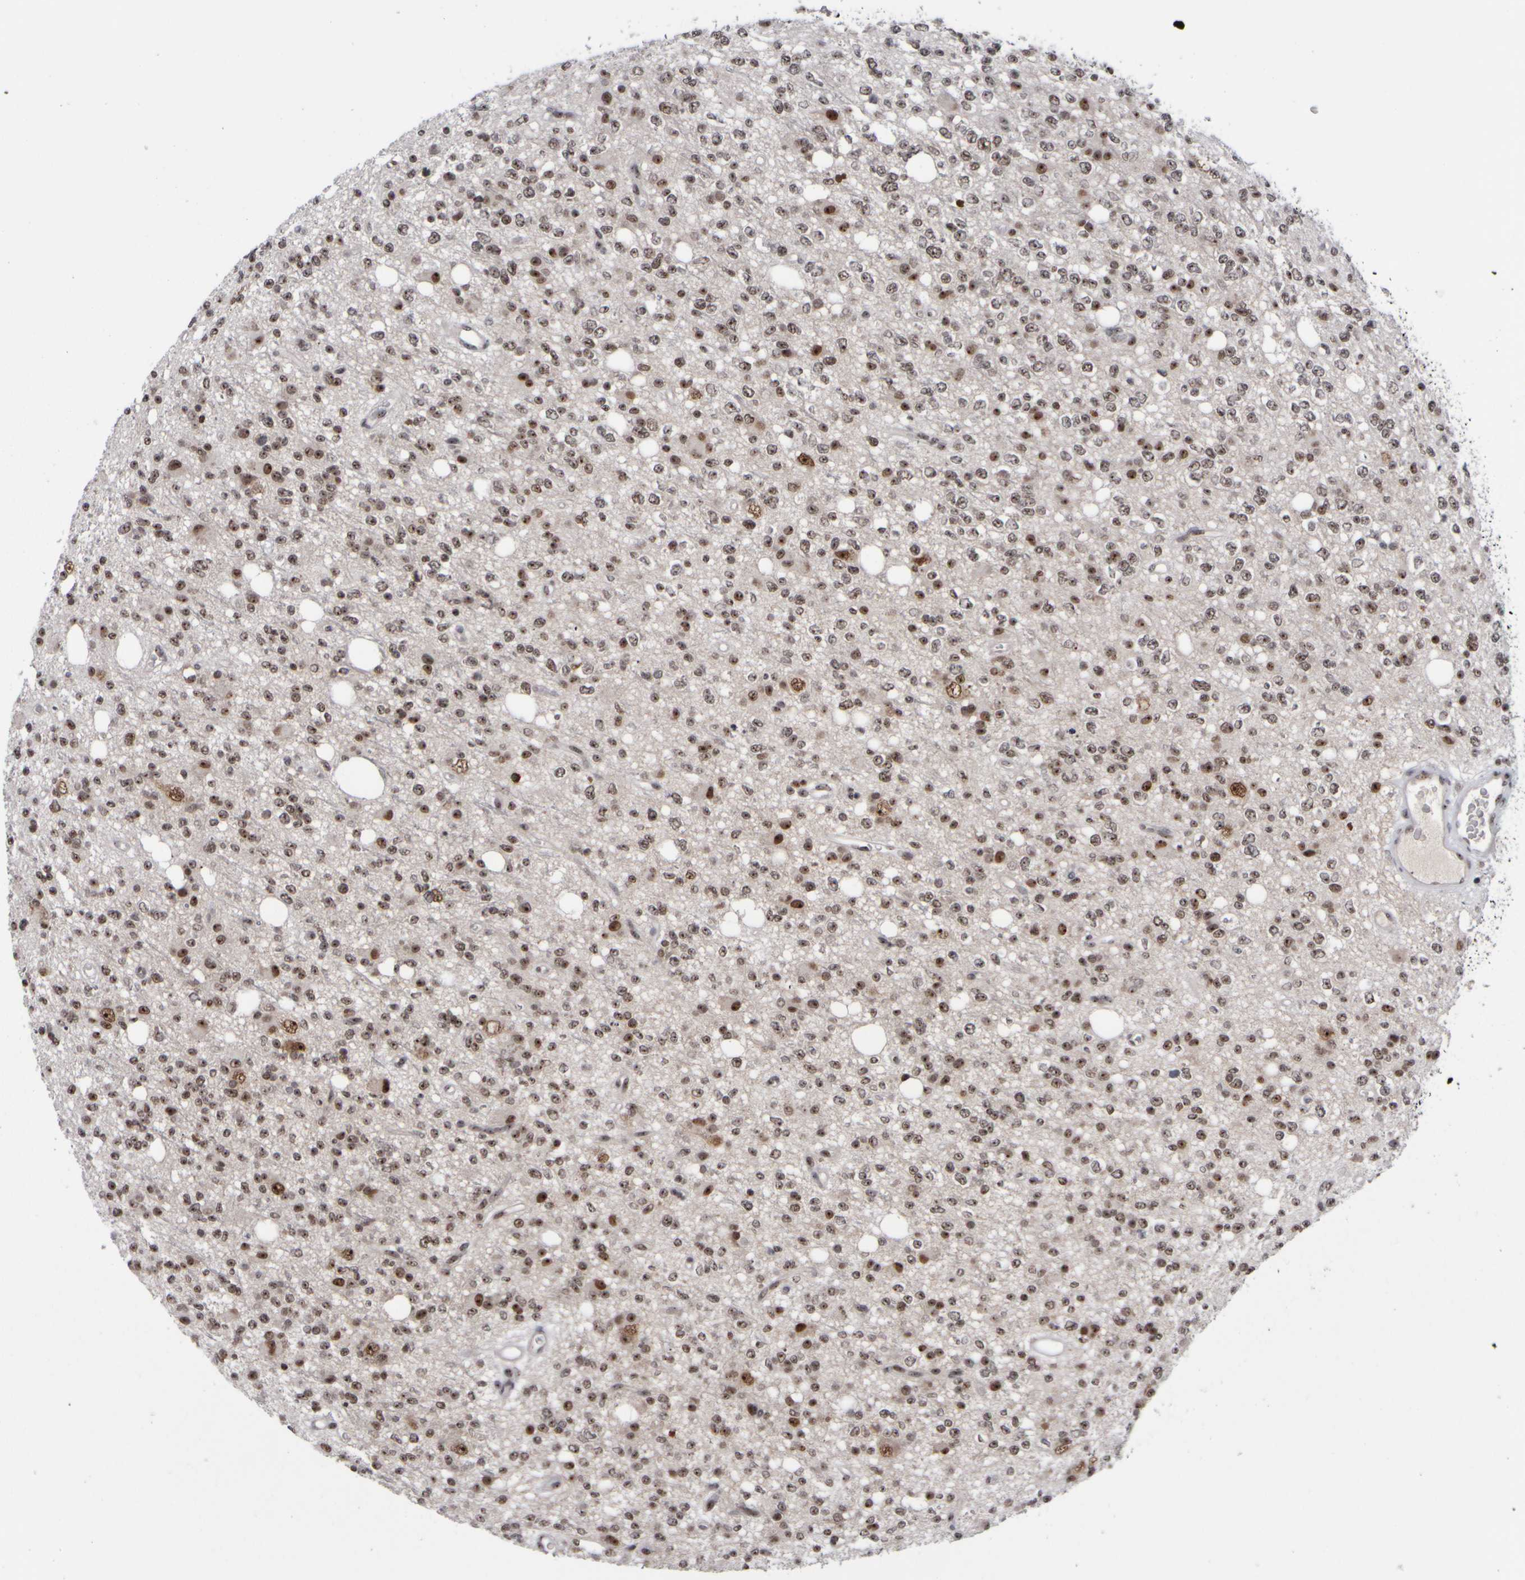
{"staining": {"intensity": "moderate", "quantity": ">75%", "location": "nuclear"}, "tissue": "glioma", "cell_type": "Tumor cells", "image_type": "cancer", "snomed": [{"axis": "morphology", "description": "Glioma, malignant, High grade"}, {"axis": "topography", "description": "Brain"}], "caption": "A brown stain shows moderate nuclear expression of a protein in human glioma tumor cells. The protein of interest is stained brown, and the nuclei are stained in blue (DAB (3,3'-diaminobenzidine) IHC with brightfield microscopy, high magnification).", "gene": "SURF6", "patient": {"sex": "female", "age": 62}}